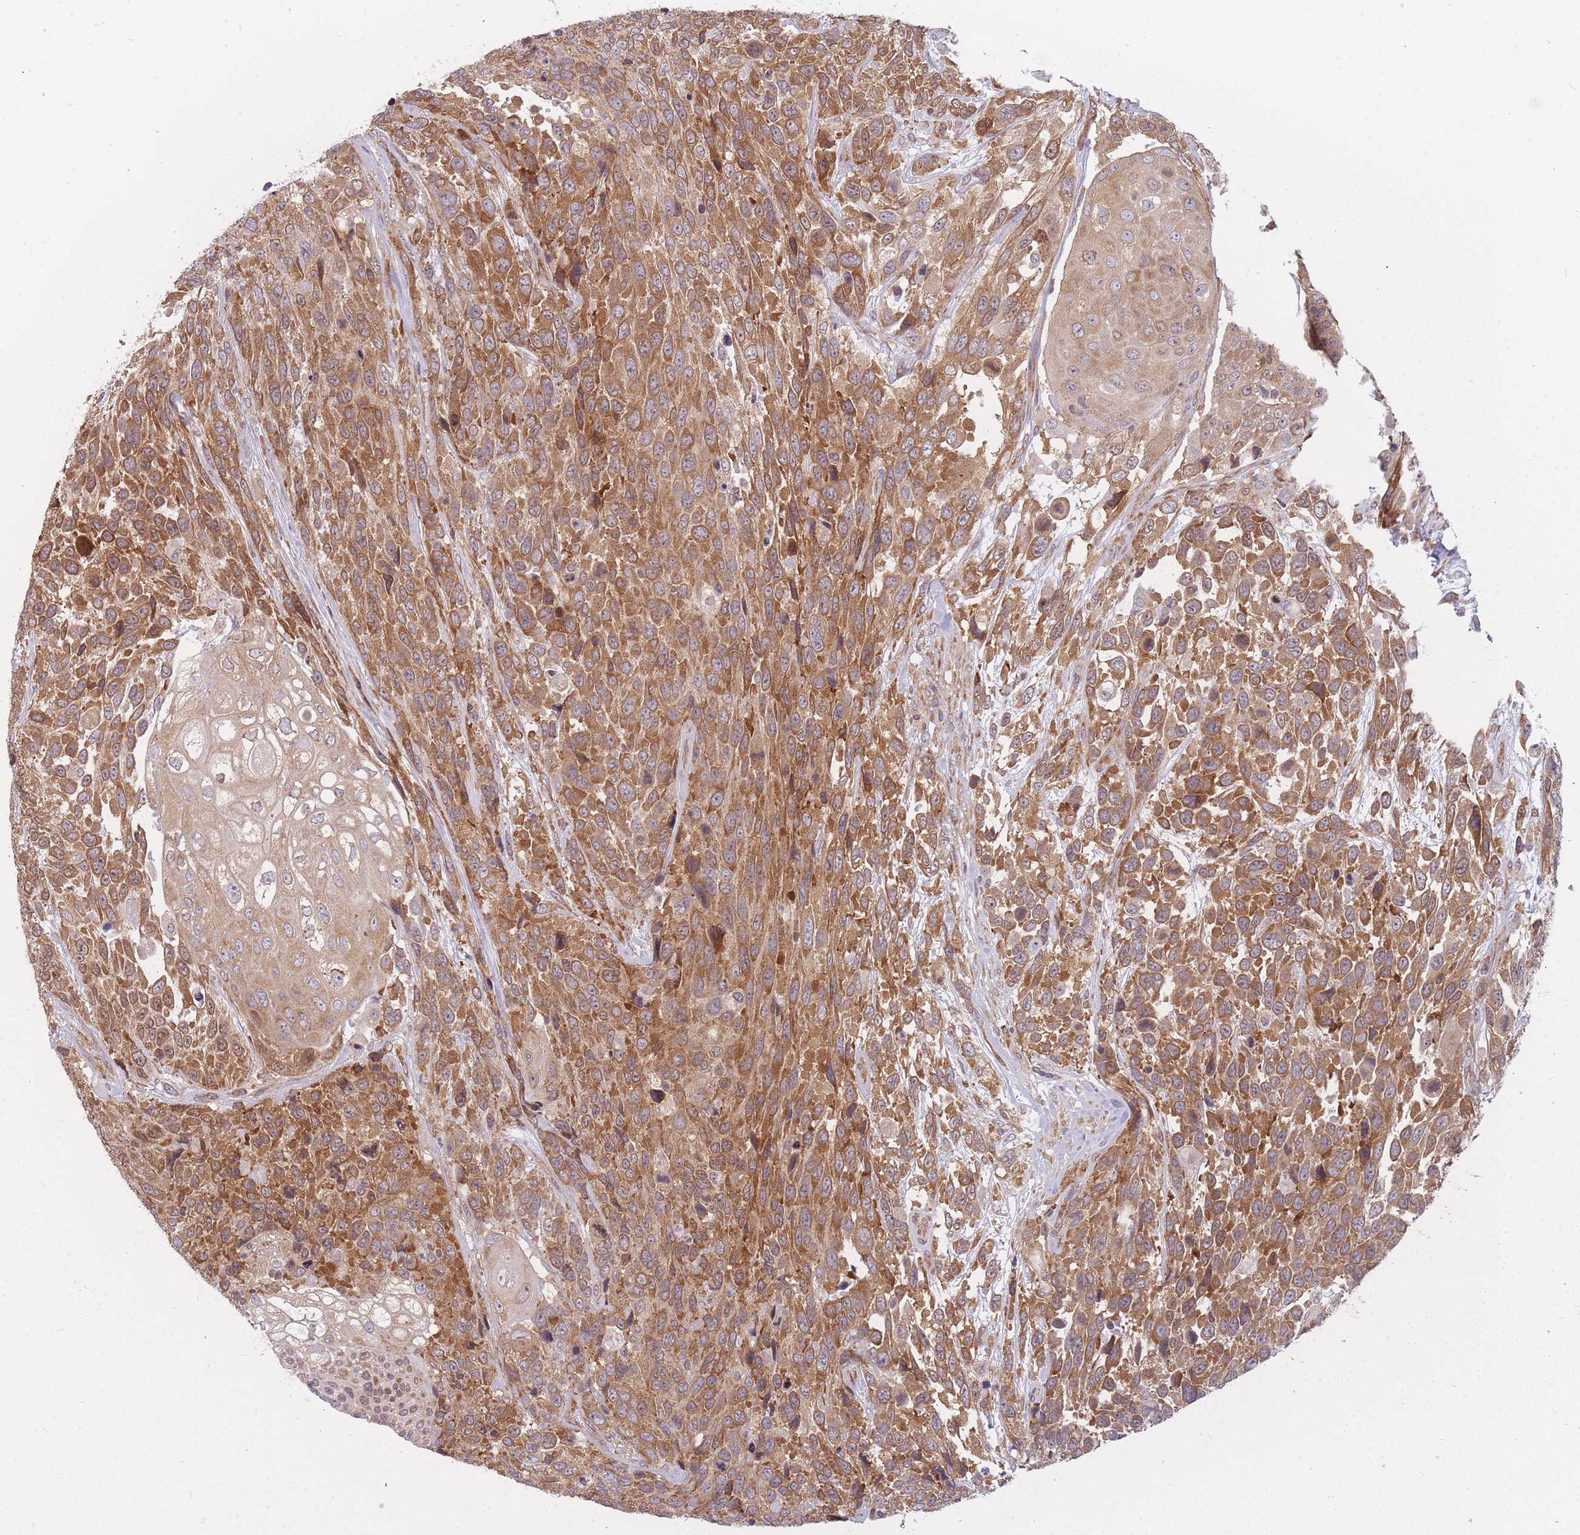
{"staining": {"intensity": "moderate", "quantity": ">75%", "location": "cytoplasmic/membranous"}, "tissue": "urothelial cancer", "cell_type": "Tumor cells", "image_type": "cancer", "snomed": [{"axis": "morphology", "description": "Urothelial carcinoma, High grade"}, {"axis": "topography", "description": "Urinary bladder"}], "caption": "IHC histopathology image of neoplastic tissue: human urothelial cancer stained using immunohistochemistry exhibits medium levels of moderate protein expression localized specifically in the cytoplasmic/membranous of tumor cells, appearing as a cytoplasmic/membranous brown color.", "gene": "CCDC124", "patient": {"sex": "female", "age": 70}}